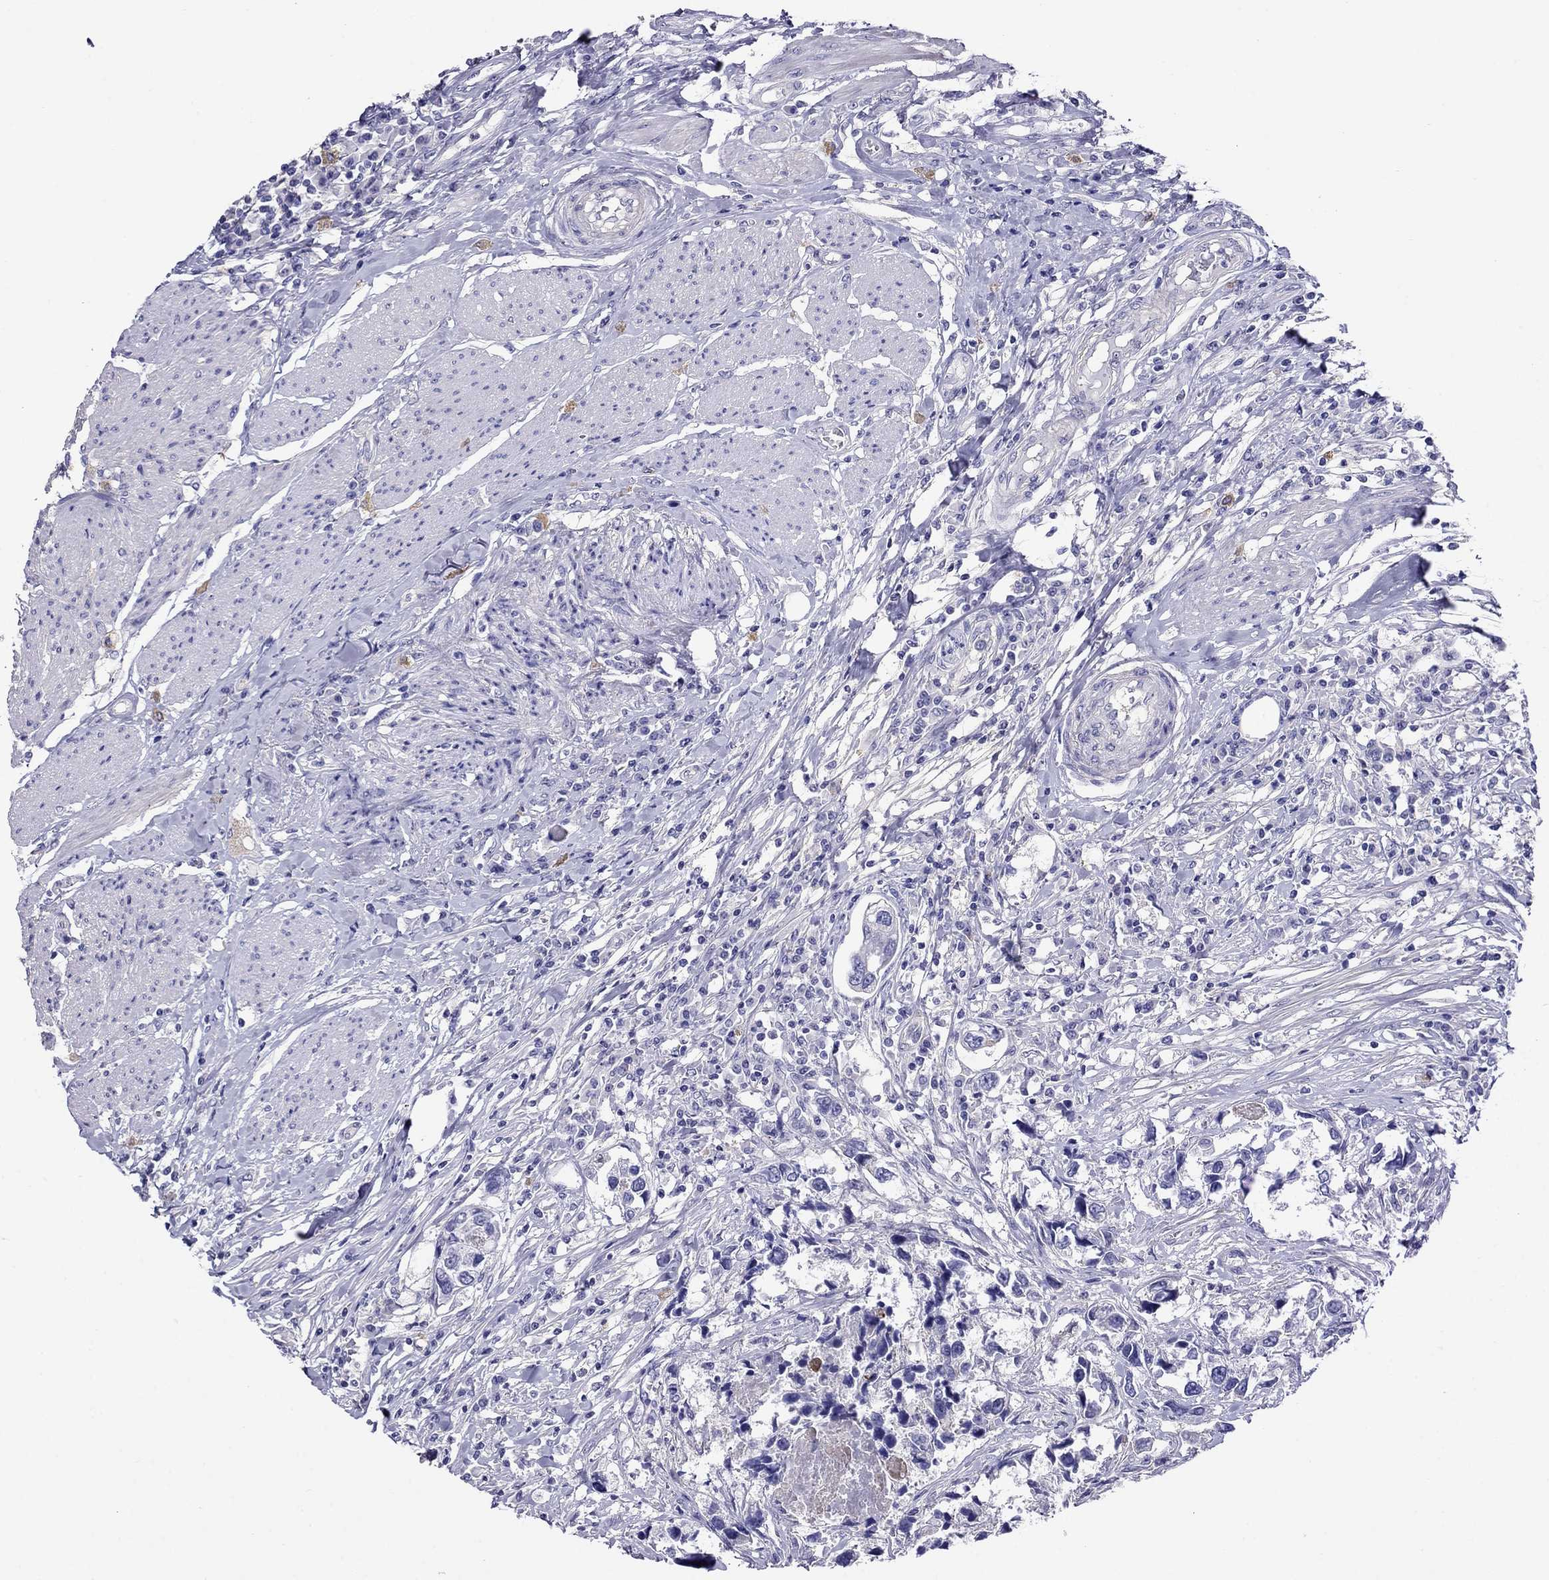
{"staining": {"intensity": "negative", "quantity": "none", "location": "none"}, "tissue": "urothelial cancer", "cell_type": "Tumor cells", "image_type": "cancer", "snomed": [{"axis": "morphology", "description": "Urothelial carcinoma, NOS"}, {"axis": "morphology", "description": "Urothelial carcinoma, High grade"}, {"axis": "topography", "description": "Urinary bladder"}], "caption": "A micrograph of human urothelial cancer is negative for staining in tumor cells. (DAB immunohistochemistry (IHC) visualized using brightfield microscopy, high magnification).", "gene": "SCG2", "patient": {"sex": "male", "age": 63}}